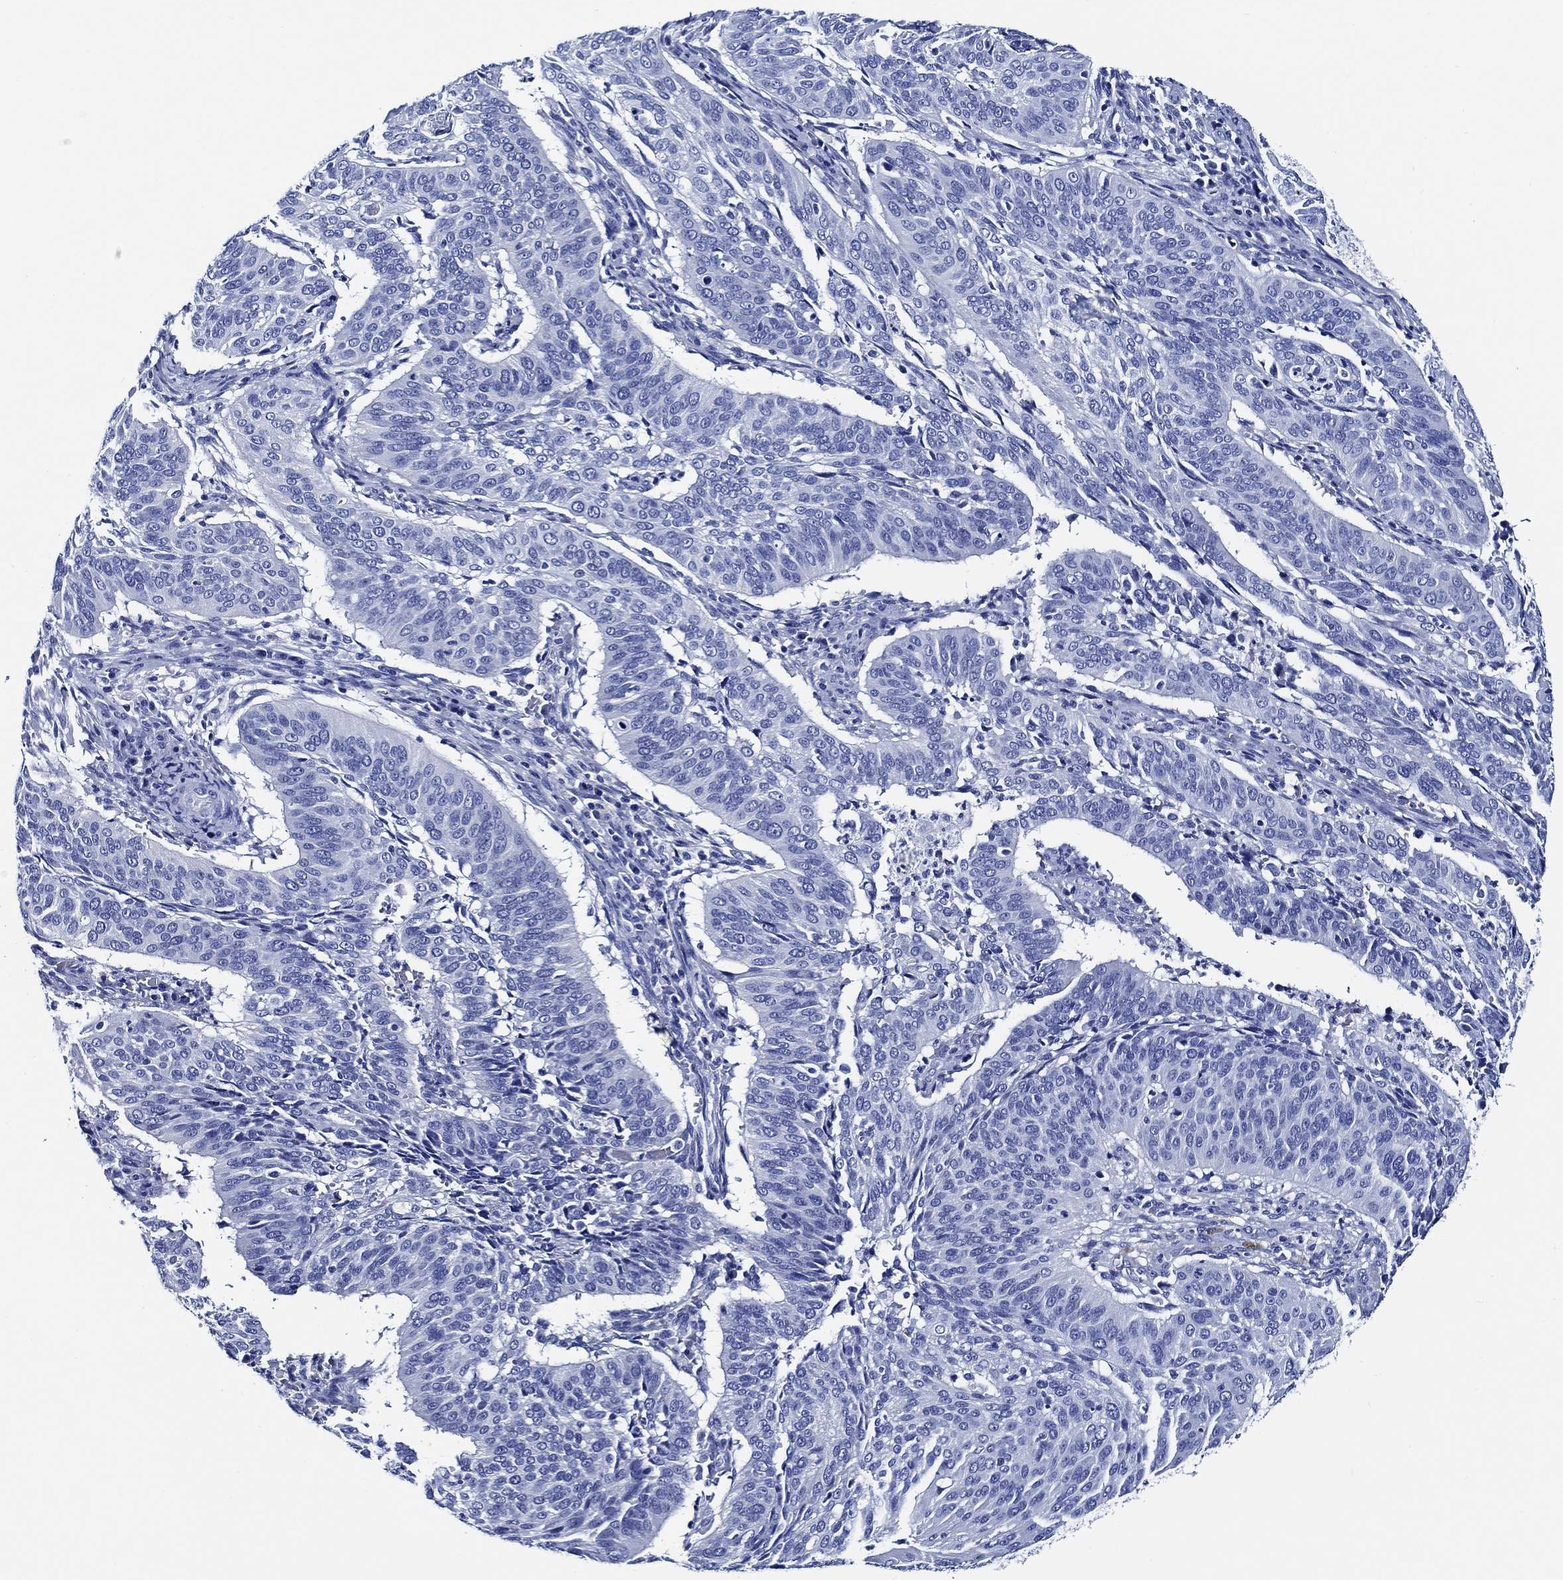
{"staining": {"intensity": "negative", "quantity": "none", "location": "none"}, "tissue": "cervical cancer", "cell_type": "Tumor cells", "image_type": "cancer", "snomed": [{"axis": "morphology", "description": "Normal tissue, NOS"}, {"axis": "morphology", "description": "Squamous cell carcinoma, NOS"}, {"axis": "topography", "description": "Cervix"}], "caption": "Squamous cell carcinoma (cervical) stained for a protein using immunohistochemistry demonstrates no expression tumor cells.", "gene": "WDR62", "patient": {"sex": "female", "age": 39}}